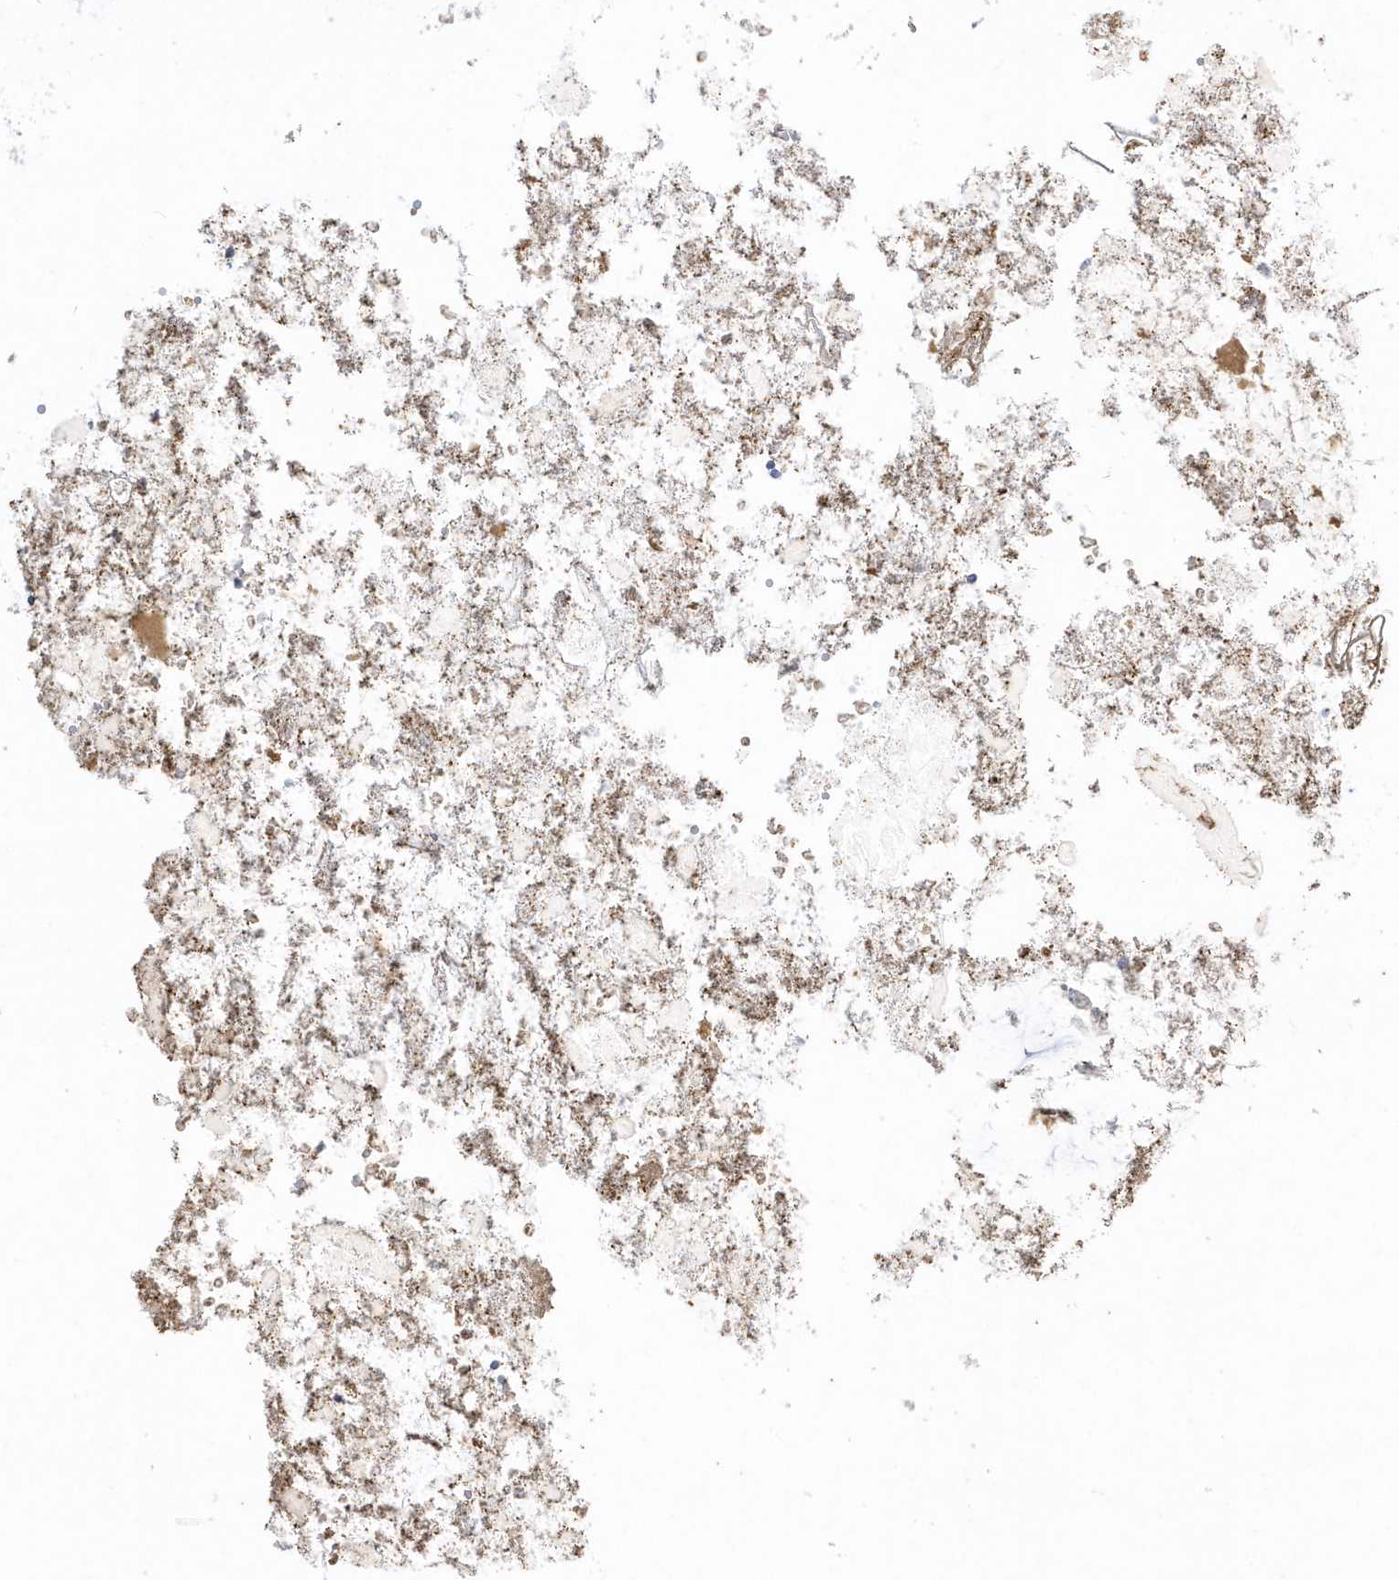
{"staining": {"intensity": "moderate", "quantity": "<25%", "location": "cytoplasmic/membranous"}, "tissue": "appendix", "cell_type": "Glandular cells", "image_type": "normal", "snomed": [{"axis": "morphology", "description": "Normal tissue, NOS"}, {"axis": "topography", "description": "Appendix"}], "caption": "A low amount of moderate cytoplasmic/membranous positivity is present in about <25% of glandular cells in unremarkable appendix.", "gene": "ARHGEF9", "patient": {"sex": "female", "age": 54}}